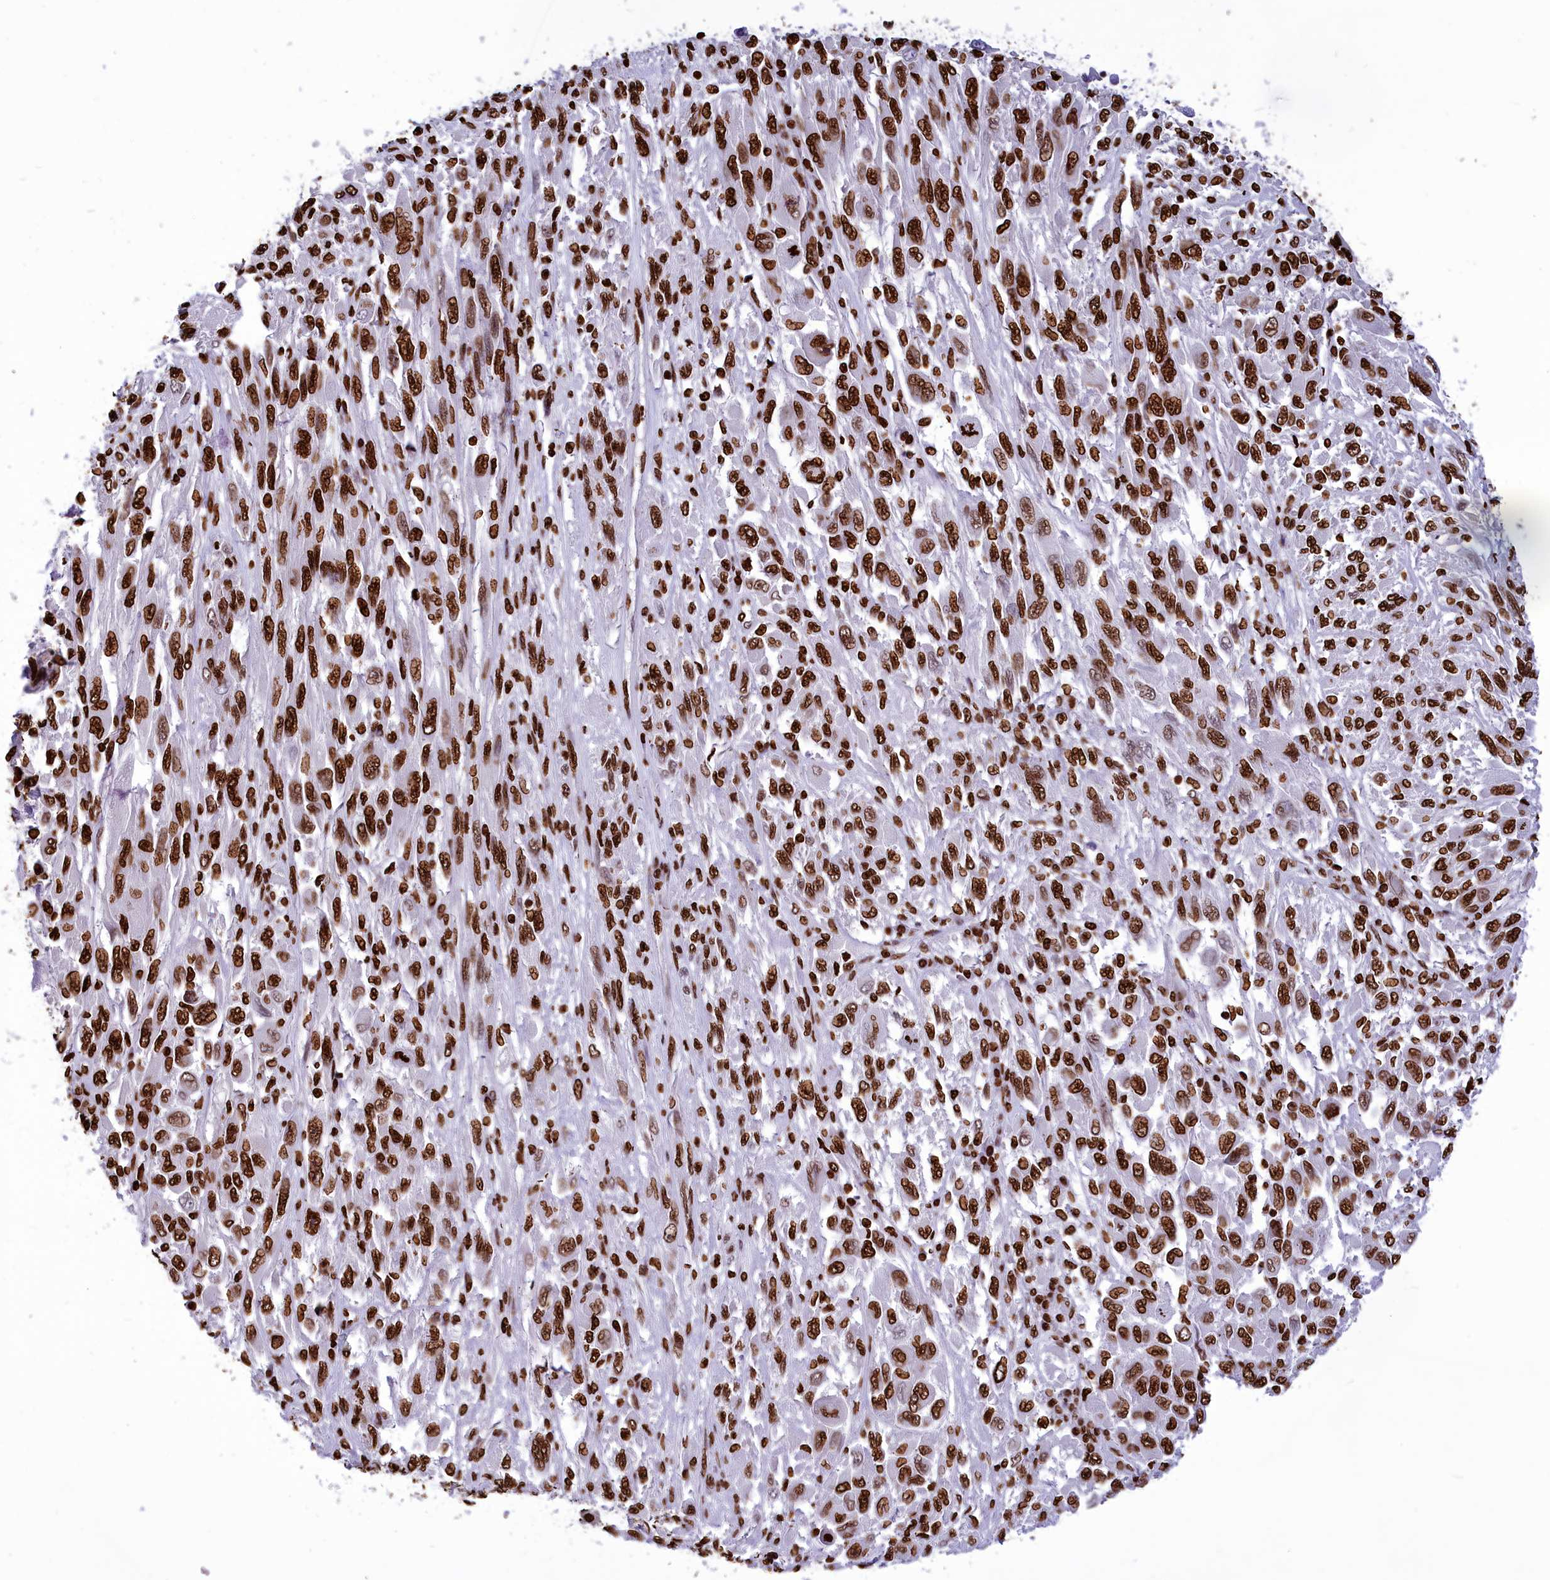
{"staining": {"intensity": "strong", "quantity": ">75%", "location": "nuclear"}, "tissue": "melanoma", "cell_type": "Tumor cells", "image_type": "cancer", "snomed": [{"axis": "morphology", "description": "Malignant melanoma, NOS"}, {"axis": "topography", "description": "Skin"}], "caption": "There is high levels of strong nuclear positivity in tumor cells of melanoma, as demonstrated by immunohistochemical staining (brown color).", "gene": "AKAP17A", "patient": {"sex": "female", "age": 91}}